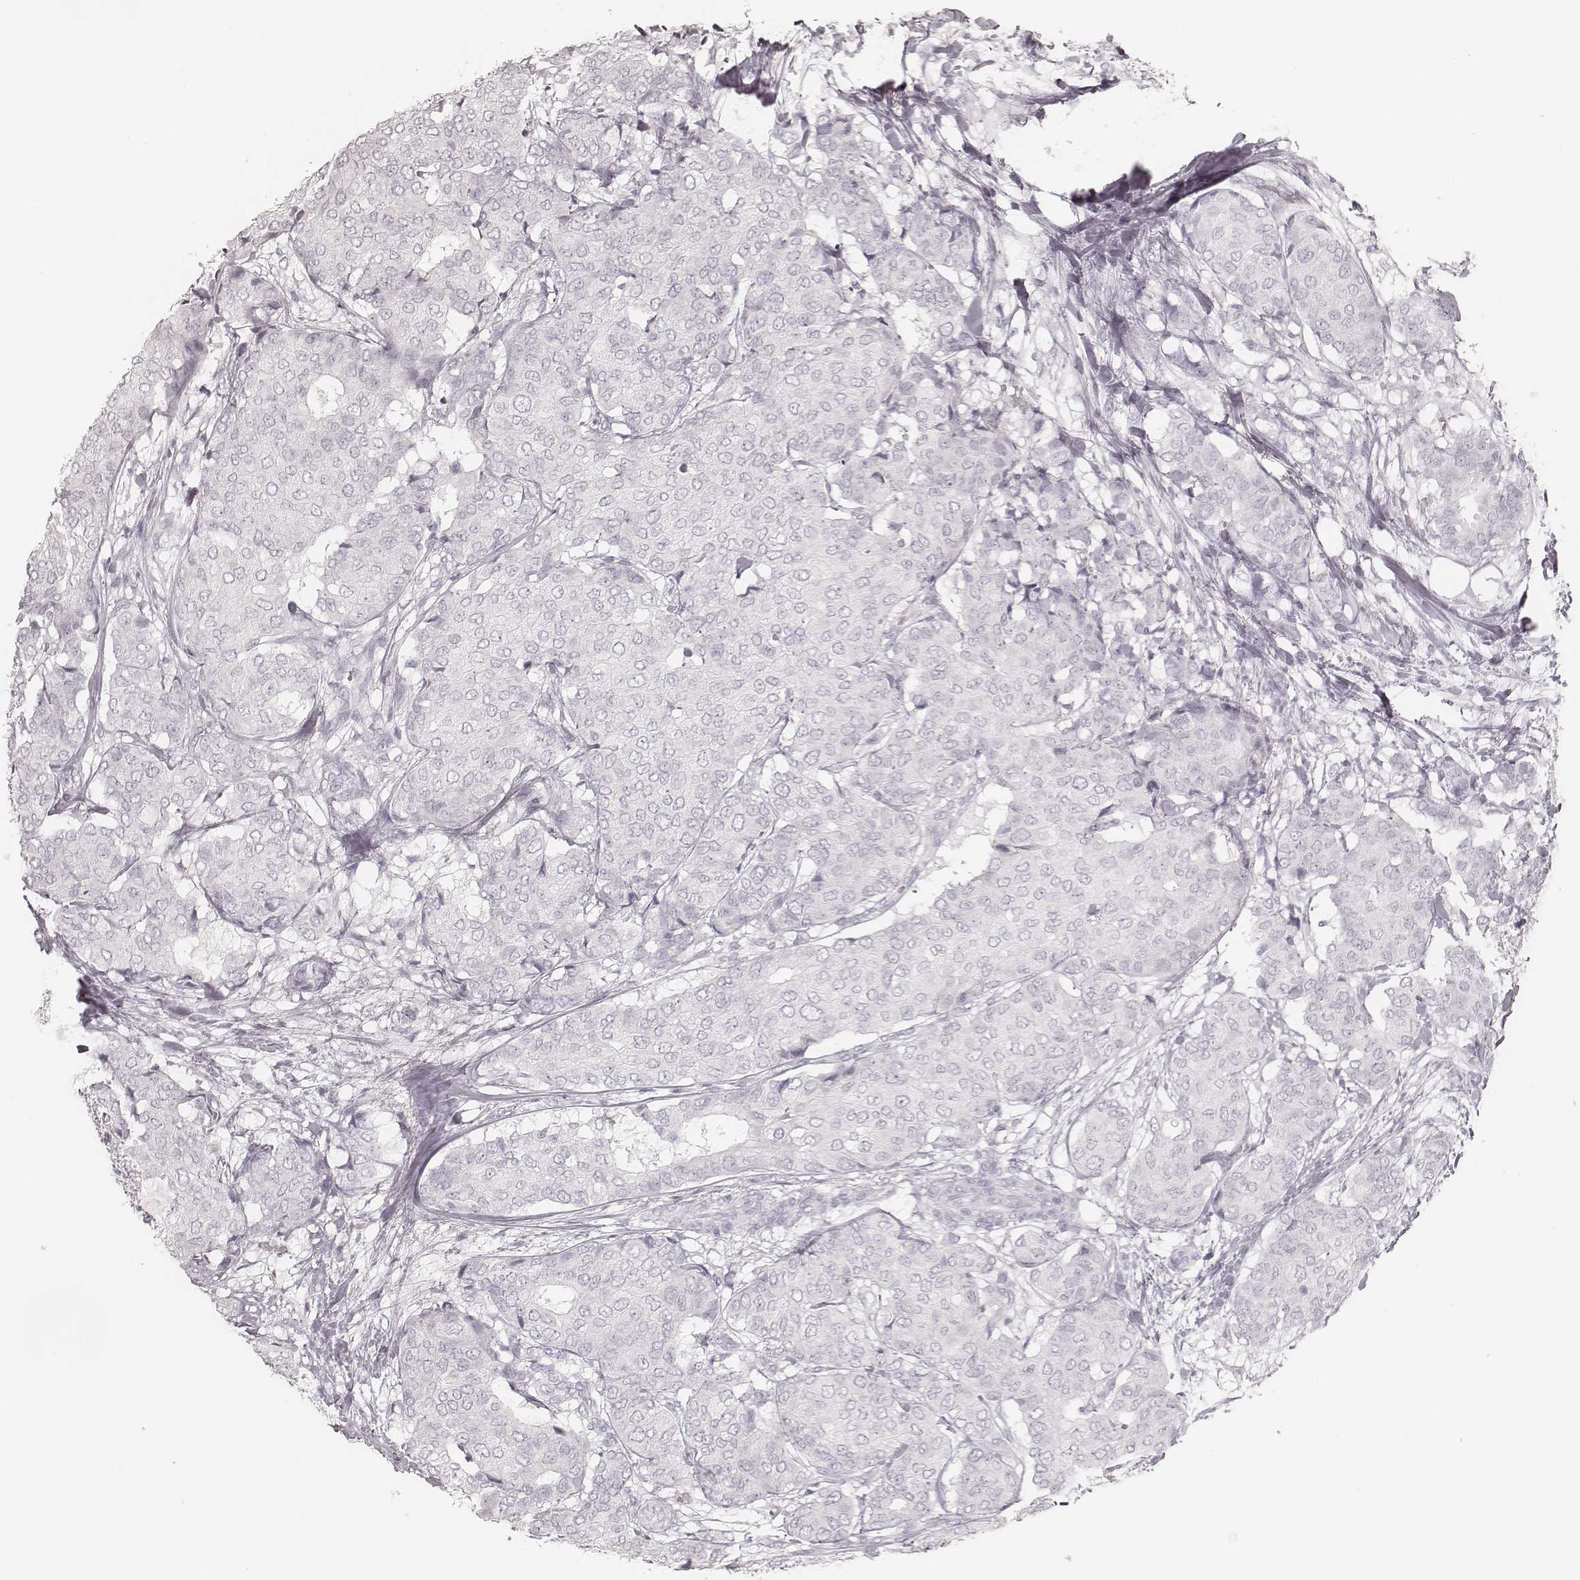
{"staining": {"intensity": "negative", "quantity": "none", "location": "none"}, "tissue": "breast cancer", "cell_type": "Tumor cells", "image_type": "cancer", "snomed": [{"axis": "morphology", "description": "Duct carcinoma"}, {"axis": "topography", "description": "Breast"}], "caption": "Immunohistochemistry of human breast cancer (intraductal carcinoma) reveals no expression in tumor cells.", "gene": "KRT72", "patient": {"sex": "female", "age": 75}}